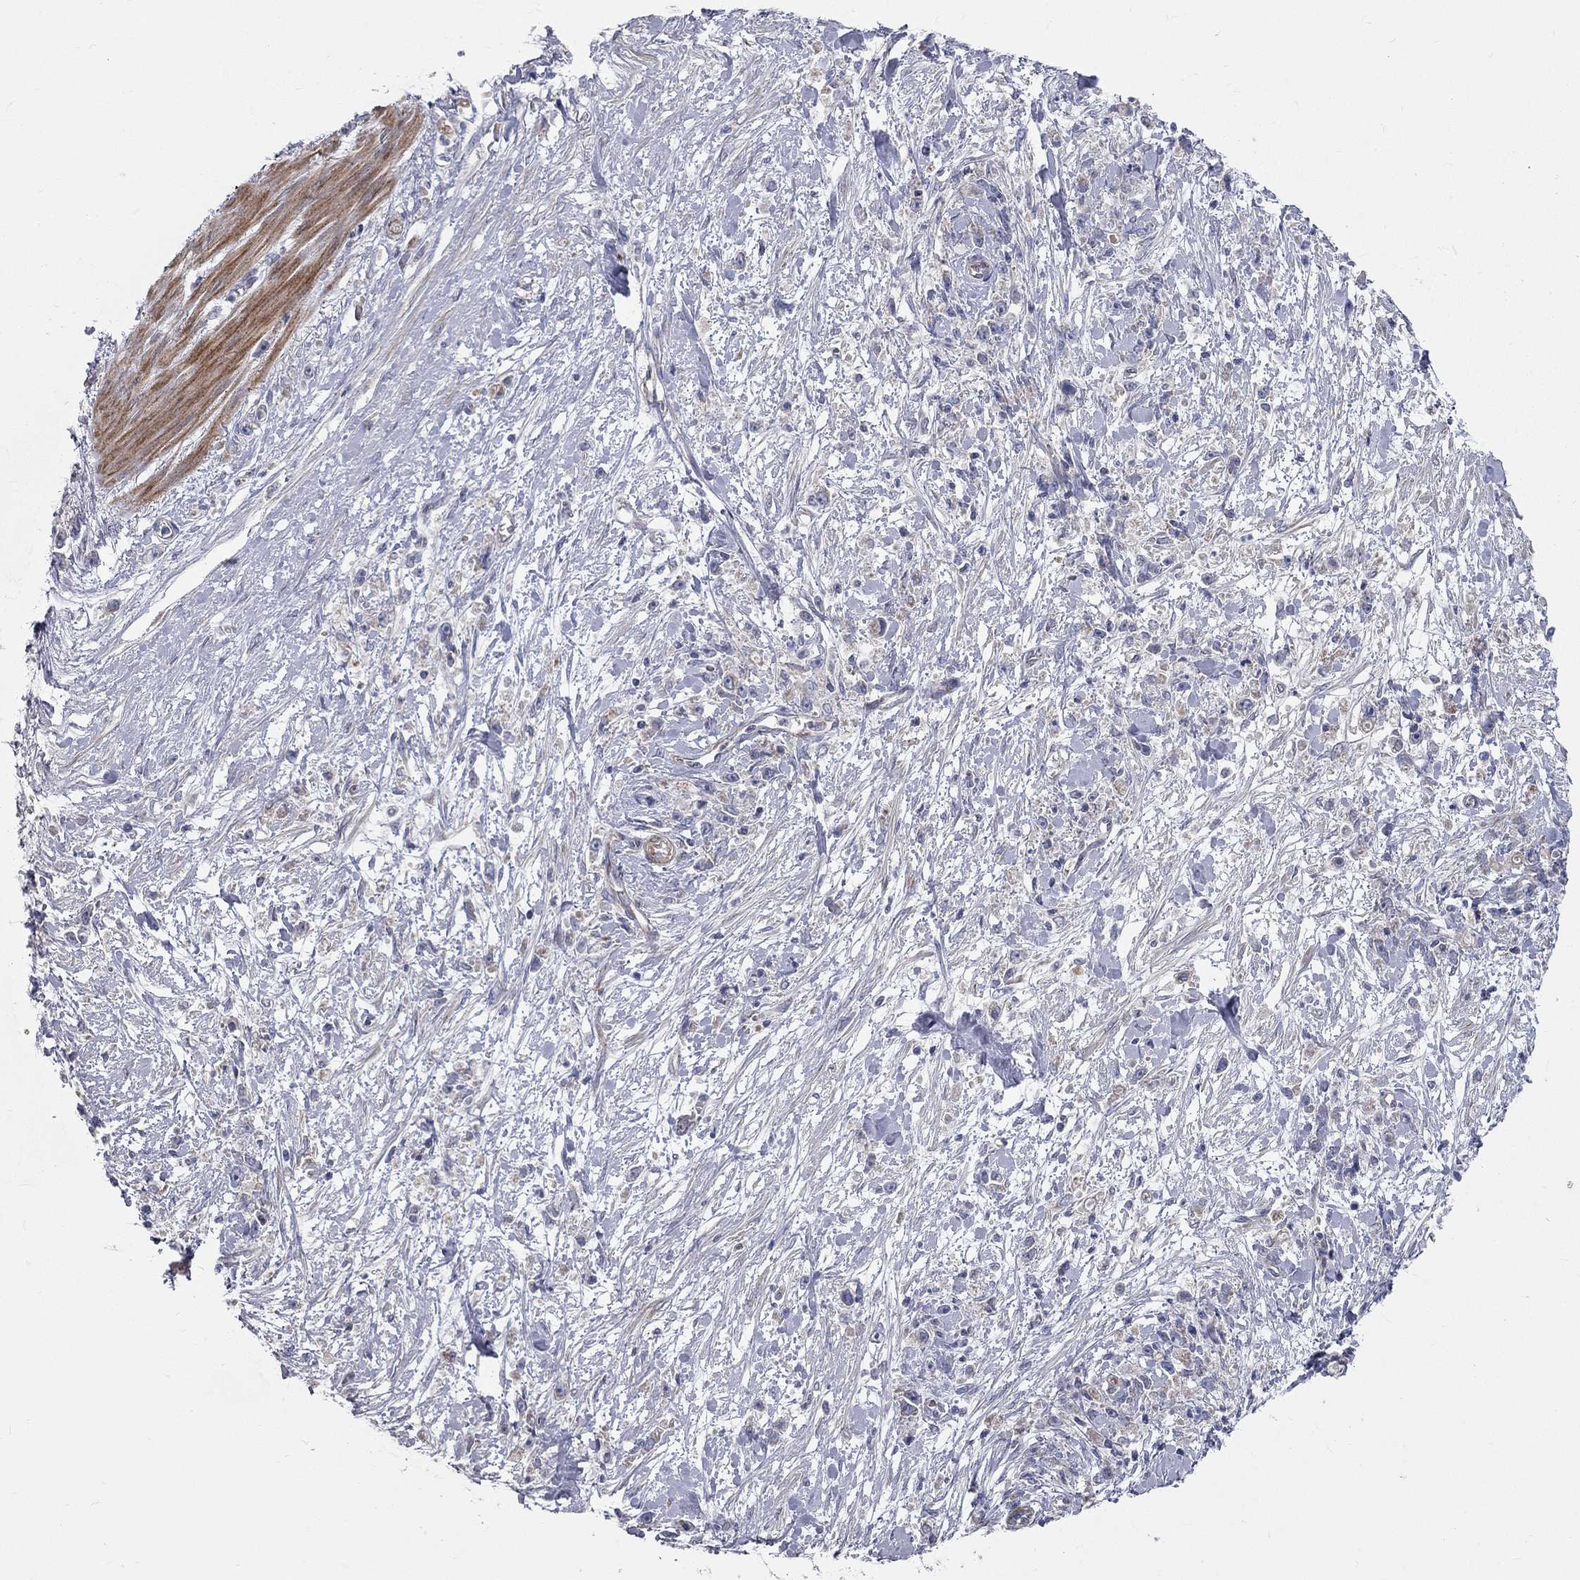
{"staining": {"intensity": "weak", "quantity": "<25%", "location": "cytoplasmic/membranous"}, "tissue": "stomach cancer", "cell_type": "Tumor cells", "image_type": "cancer", "snomed": [{"axis": "morphology", "description": "Adenocarcinoma, NOS"}, {"axis": "topography", "description": "Stomach"}], "caption": "A histopathology image of adenocarcinoma (stomach) stained for a protein demonstrates no brown staining in tumor cells.", "gene": "KANSL1L", "patient": {"sex": "female", "age": 59}}